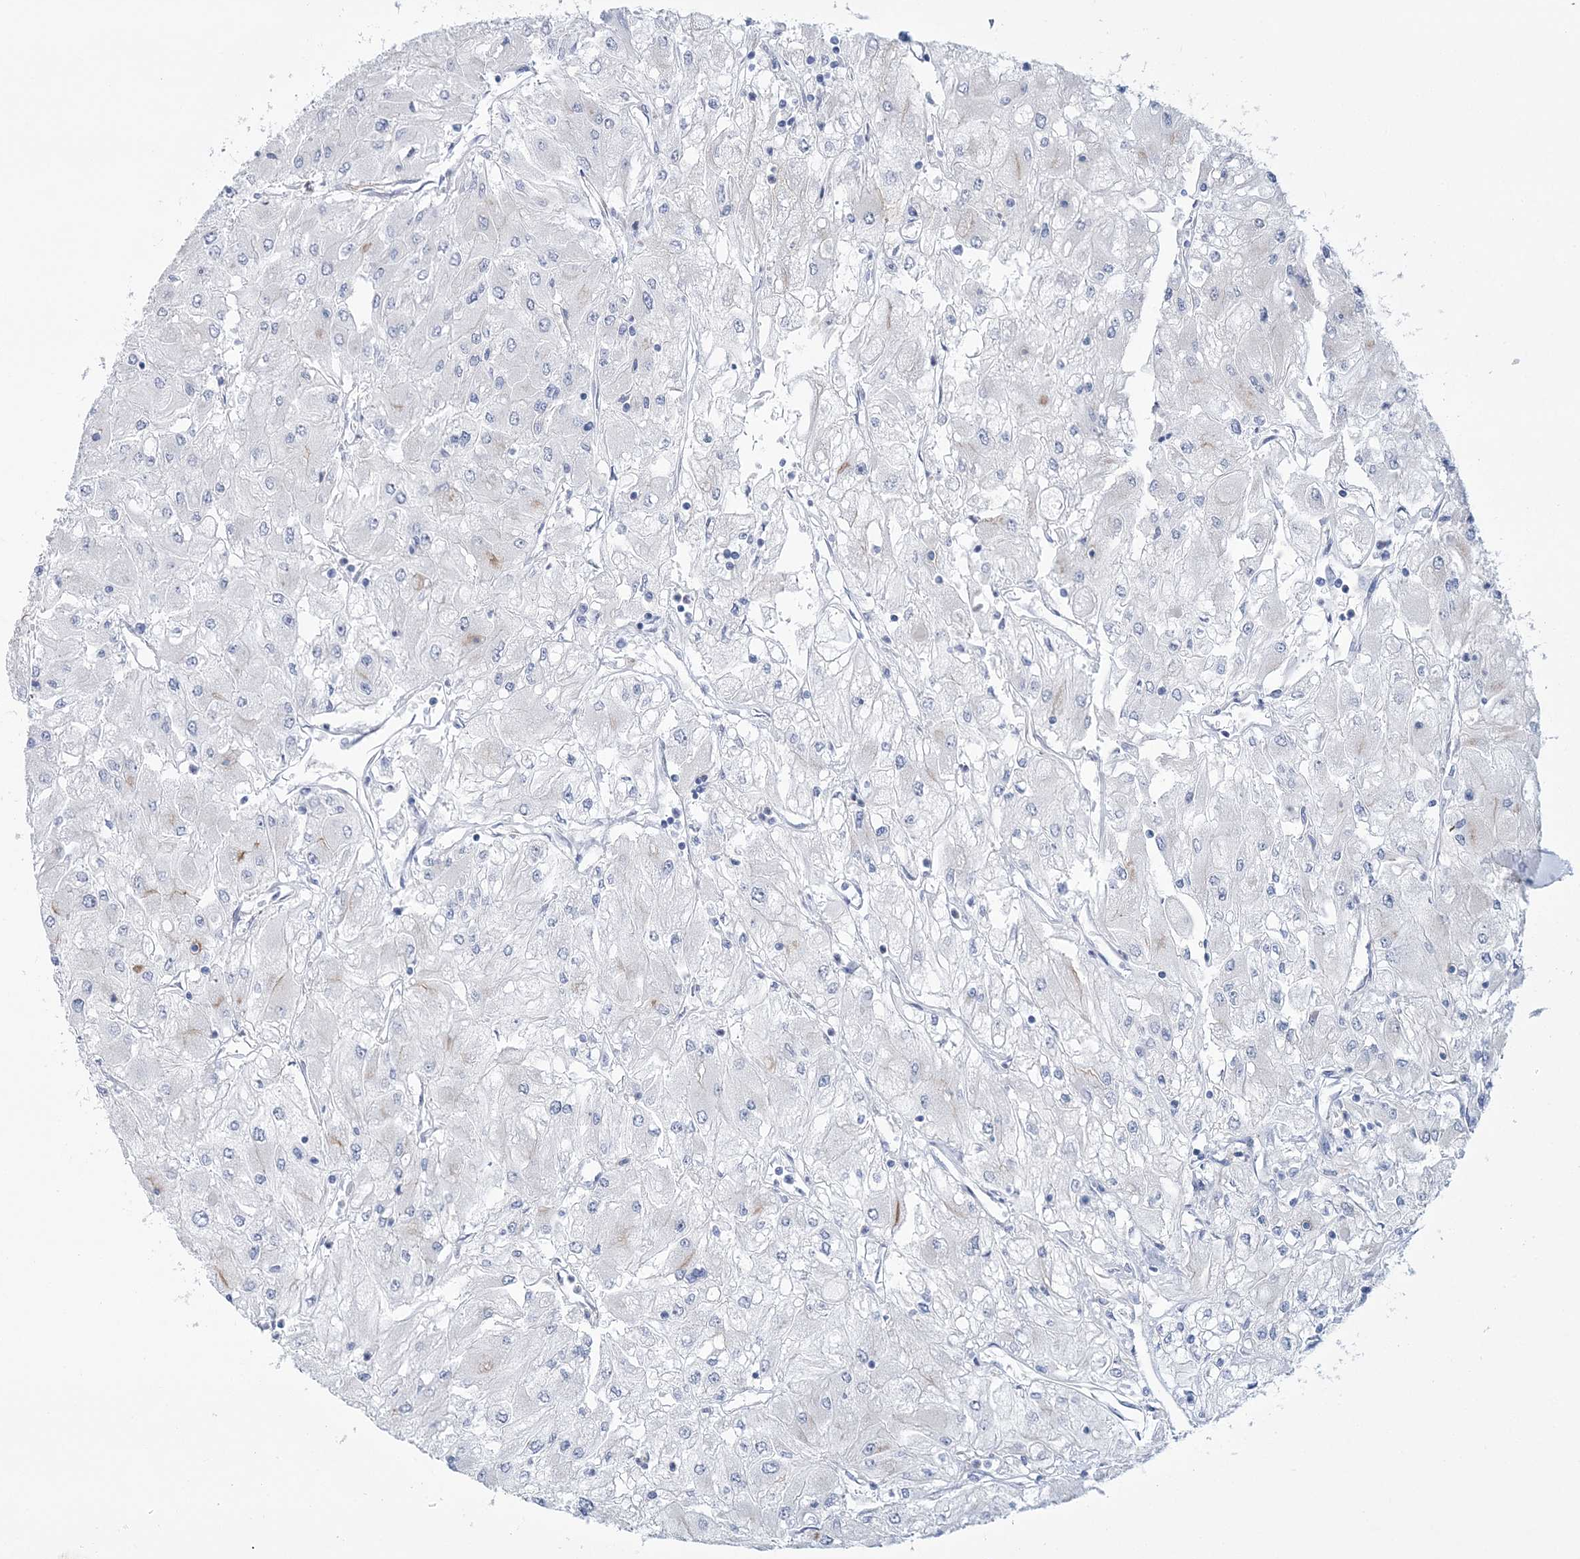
{"staining": {"intensity": "negative", "quantity": "none", "location": "none"}, "tissue": "renal cancer", "cell_type": "Tumor cells", "image_type": "cancer", "snomed": [{"axis": "morphology", "description": "Adenocarcinoma, NOS"}, {"axis": "topography", "description": "Kidney"}], "caption": "High power microscopy photomicrograph of an IHC histopathology image of renal cancer, revealing no significant staining in tumor cells.", "gene": "RAB11FIP5", "patient": {"sex": "male", "age": 80}}